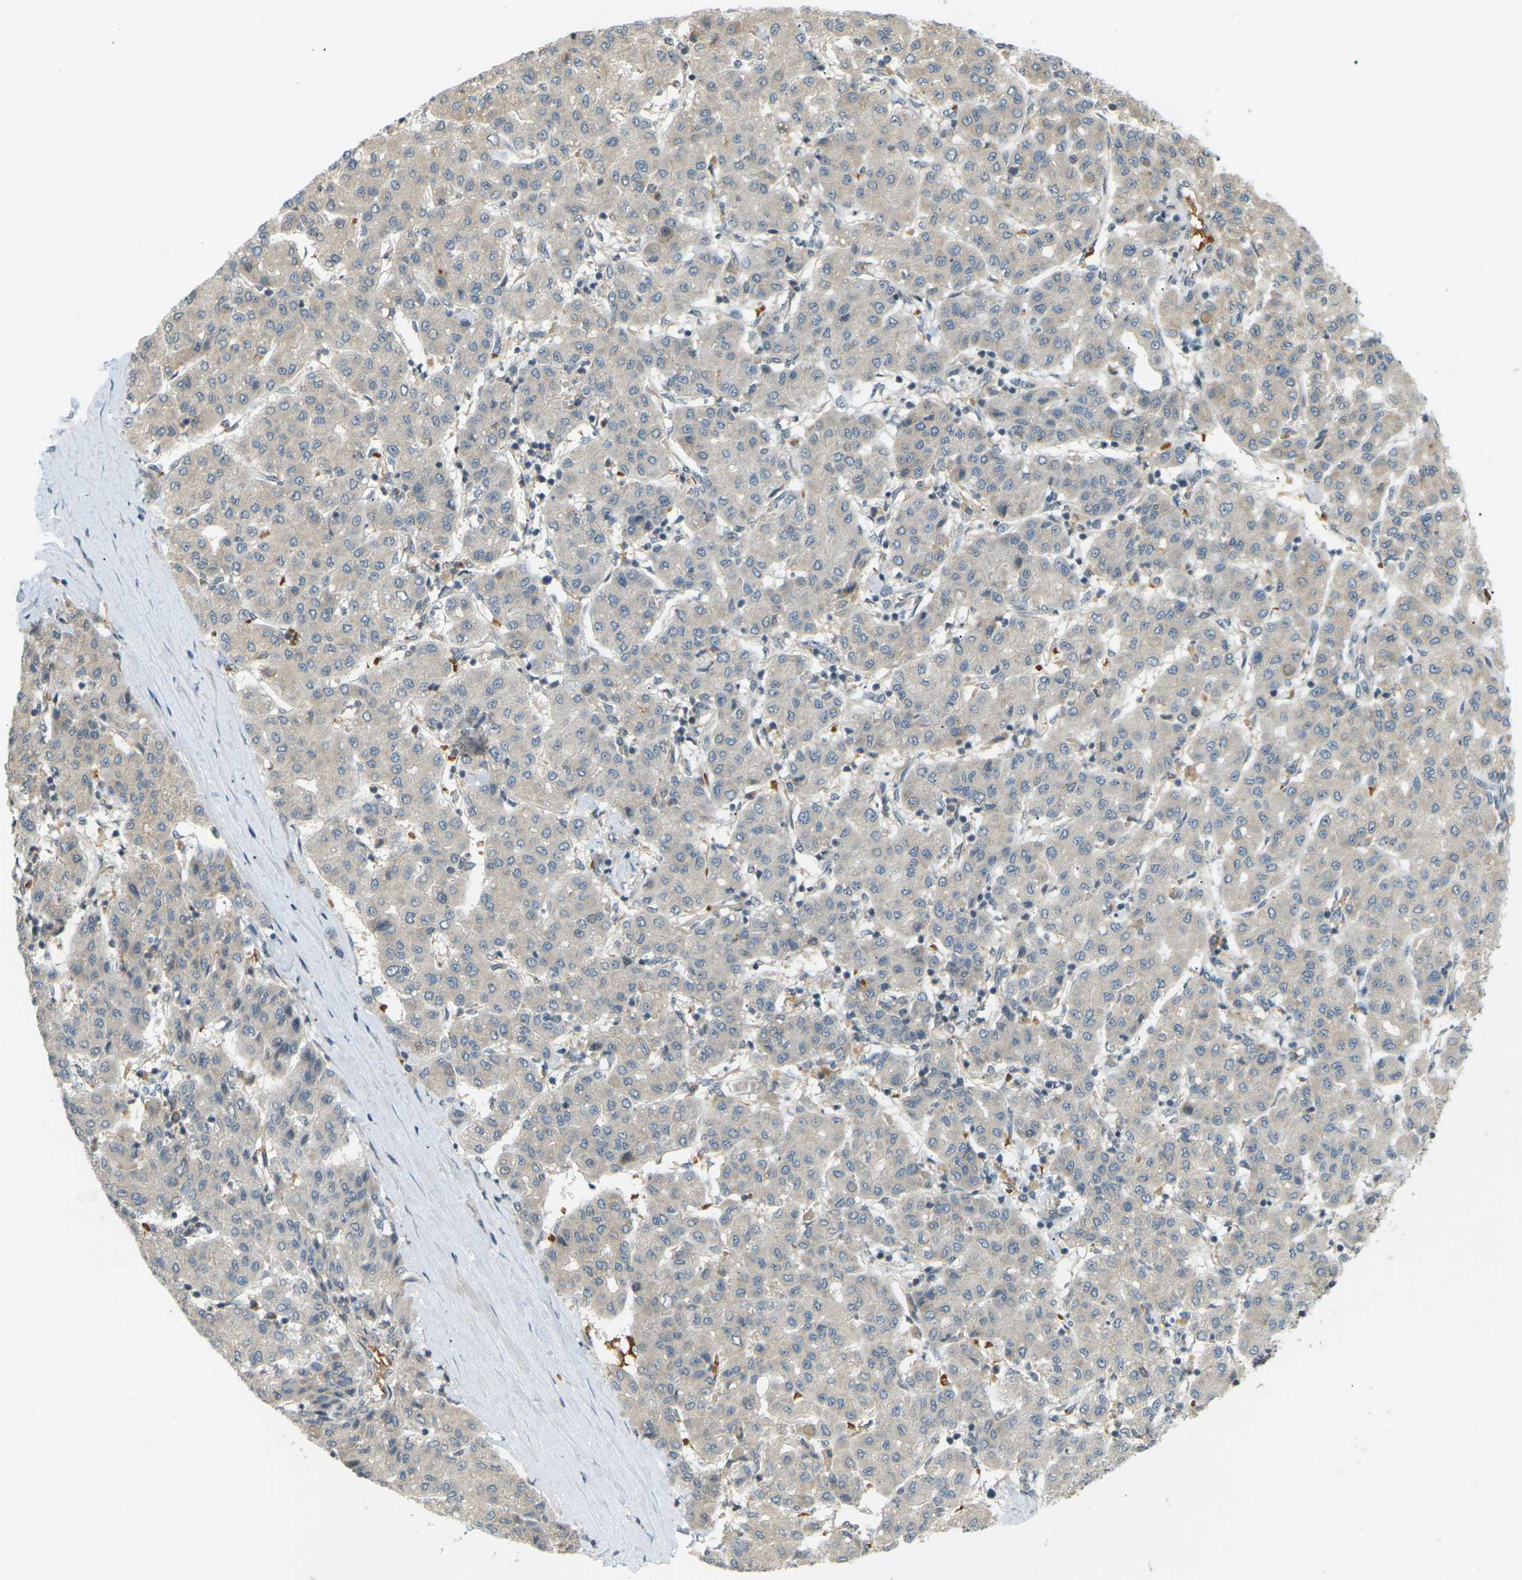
{"staining": {"intensity": "weak", "quantity": ">75%", "location": "cytoplasmic/membranous"}, "tissue": "liver cancer", "cell_type": "Tumor cells", "image_type": "cancer", "snomed": [{"axis": "morphology", "description": "Carcinoma, Hepatocellular, NOS"}, {"axis": "topography", "description": "Liver"}], "caption": "Protein analysis of liver hepatocellular carcinoma tissue reveals weak cytoplasmic/membranous positivity in approximately >75% of tumor cells.", "gene": "SOCS6", "patient": {"sex": "male", "age": 65}}